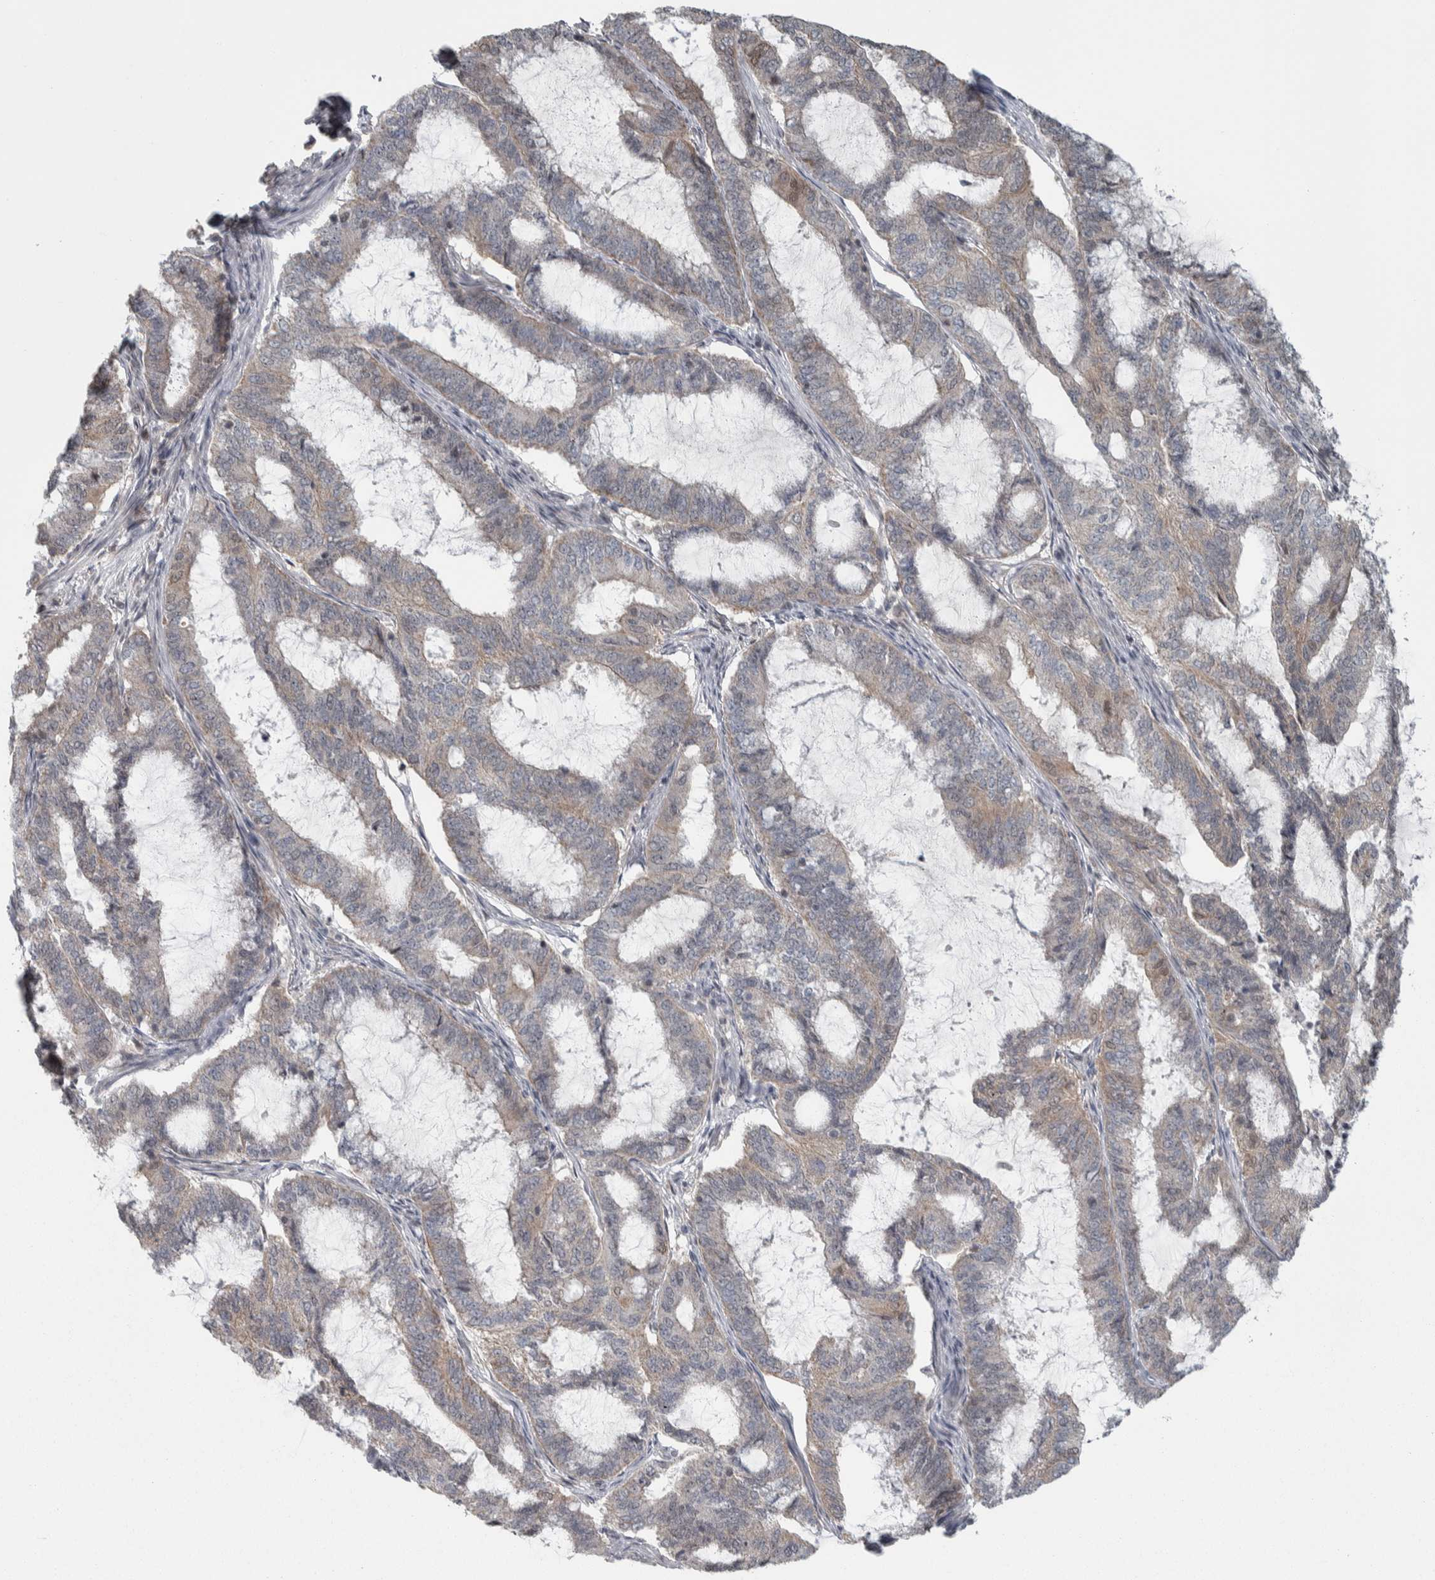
{"staining": {"intensity": "weak", "quantity": "25%-75%", "location": "cytoplasmic/membranous"}, "tissue": "endometrial cancer", "cell_type": "Tumor cells", "image_type": "cancer", "snomed": [{"axis": "morphology", "description": "Adenocarcinoma, NOS"}, {"axis": "topography", "description": "Endometrium"}], "caption": "Protein staining reveals weak cytoplasmic/membranous expression in approximately 25%-75% of tumor cells in endometrial cancer. Nuclei are stained in blue.", "gene": "CWC27", "patient": {"sex": "female", "age": 51}}